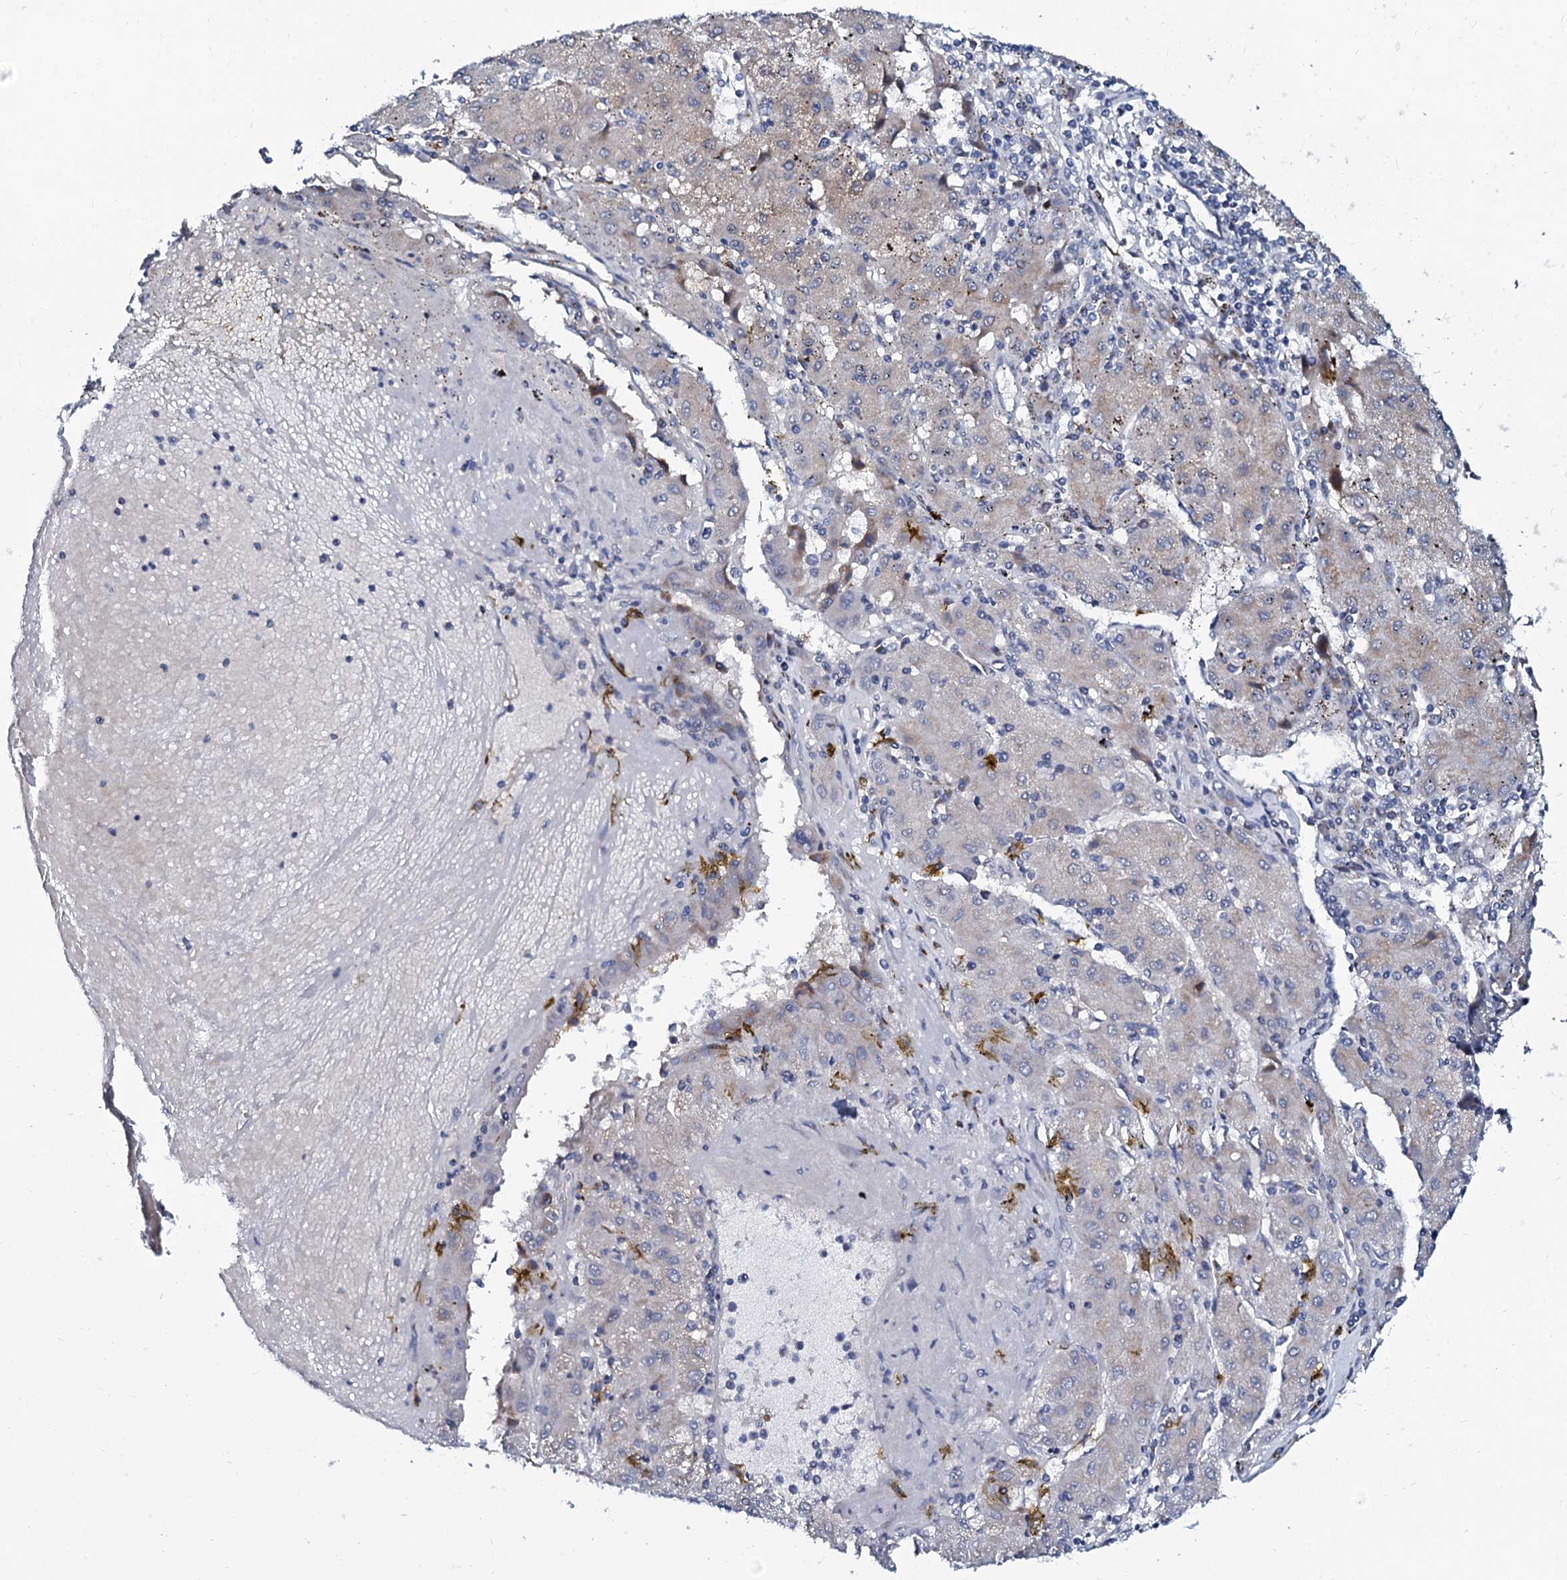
{"staining": {"intensity": "negative", "quantity": "none", "location": "none"}, "tissue": "liver cancer", "cell_type": "Tumor cells", "image_type": "cancer", "snomed": [{"axis": "morphology", "description": "Carcinoma, Hepatocellular, NOS"}, {"axis": "topography", "description": "Liver"}], "caption": "Human liver cancer (hepatocellular carcinoma) stained for a protein using immunohistochemistry (IHC) exhibits no positivity in tumor cells.", "gene": "SLC37A4", "patient": {"sex": "male", "age": 72}}